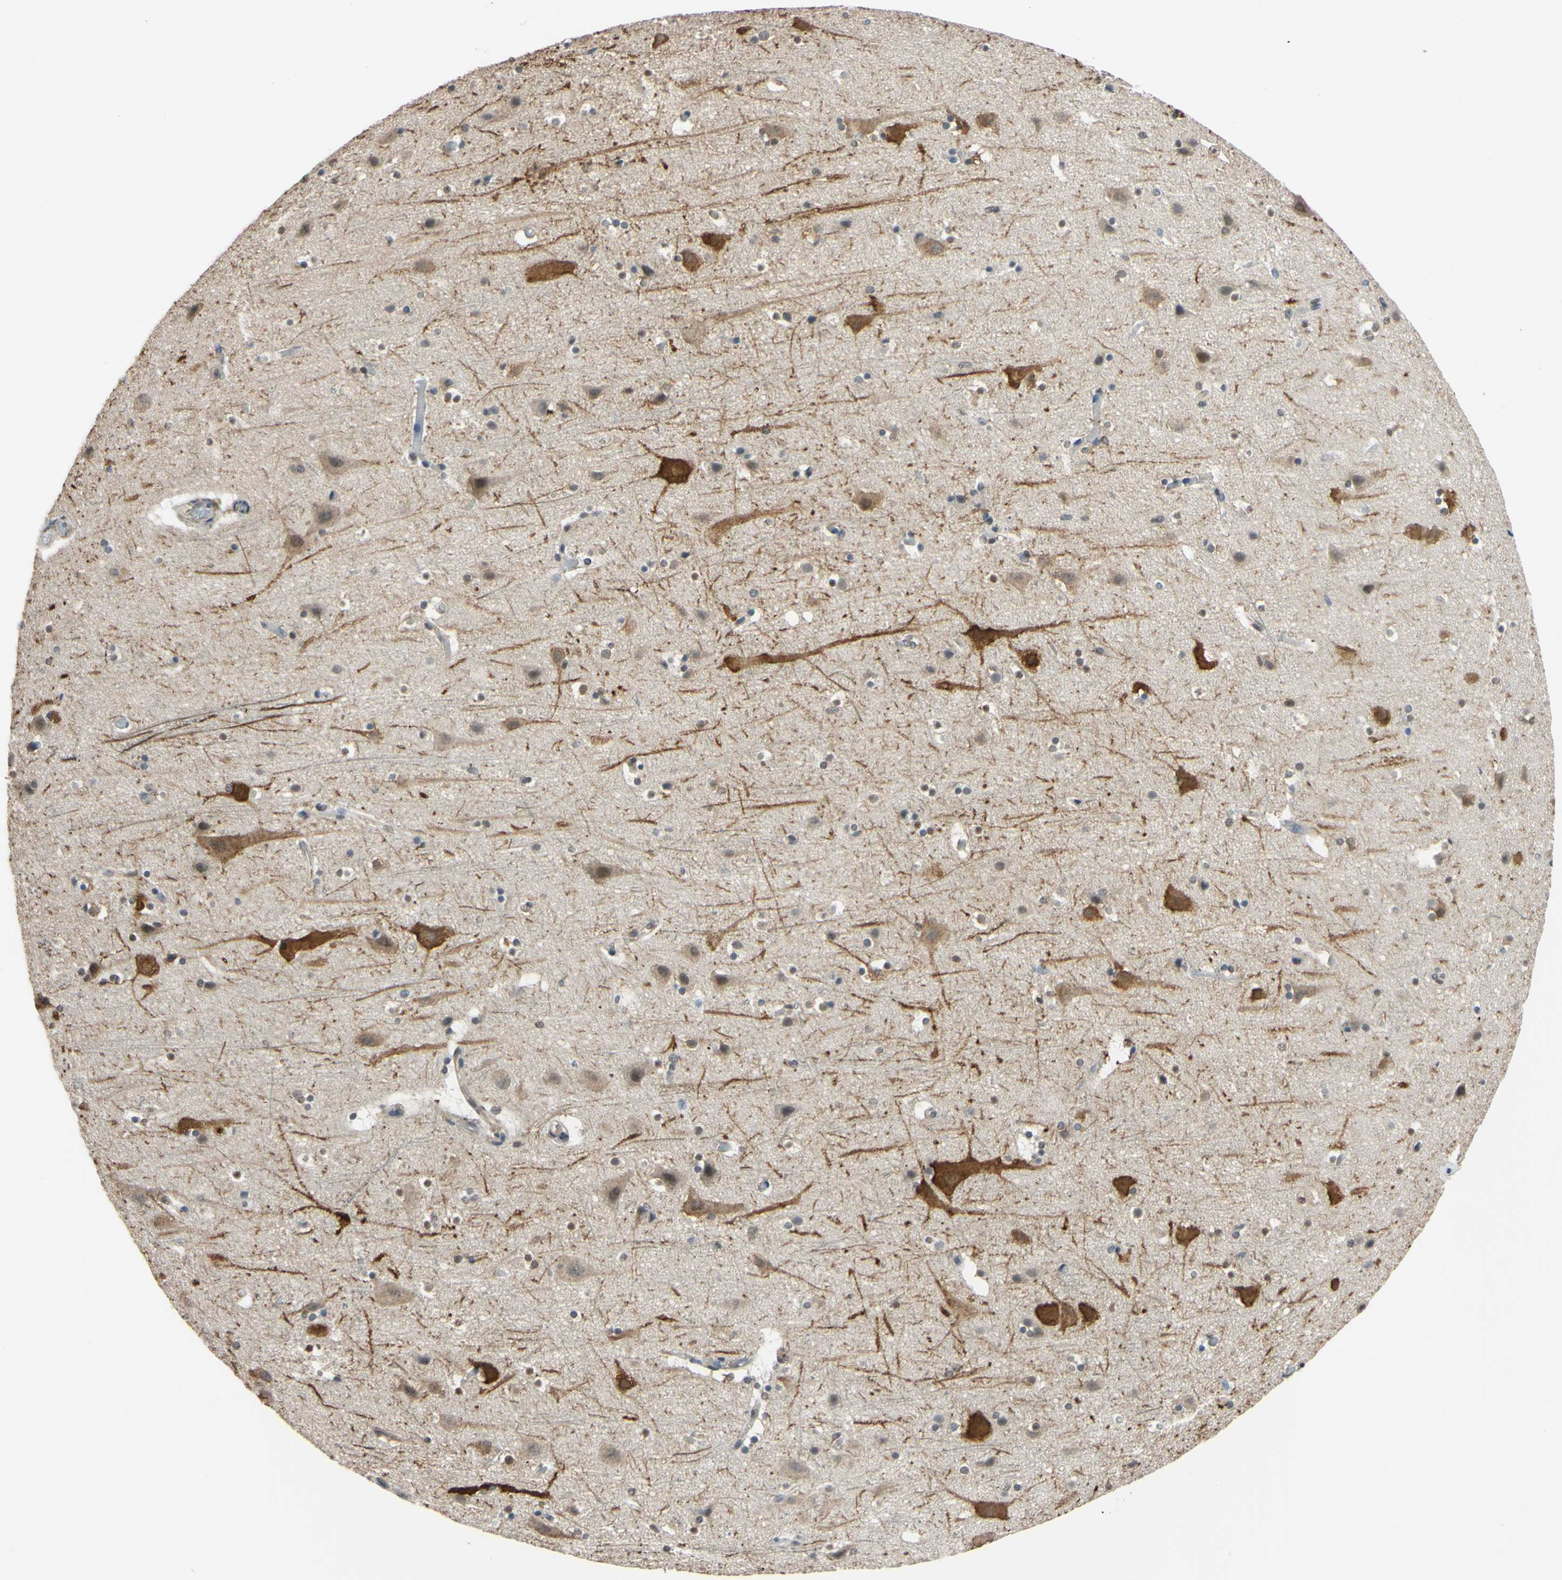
{"staining": {"intensity": "negative", "quantity": "none", "location": "none"}, "tissue": "cerebral cortex", "cell_type": "Endothelial cells", "image_type": "normal", "snomed": [{"axis": "morphology", "description": "Normal tissue, NOS"}, {"axis": "topography", "description": "Cerebral cortex"}], "caption": "Immunohistochemistry histopathology image of normal human cerebral cortex stained for a protein (brown), which displays no staining in endothelial cells. The staining is performed using DAB (3,3'-diaminobenzidine) brown chromogen with nuclei counter-stained in using hematoxylin.", "gene": "LHX9", "patient": {"sex": "male", "age": 45}}